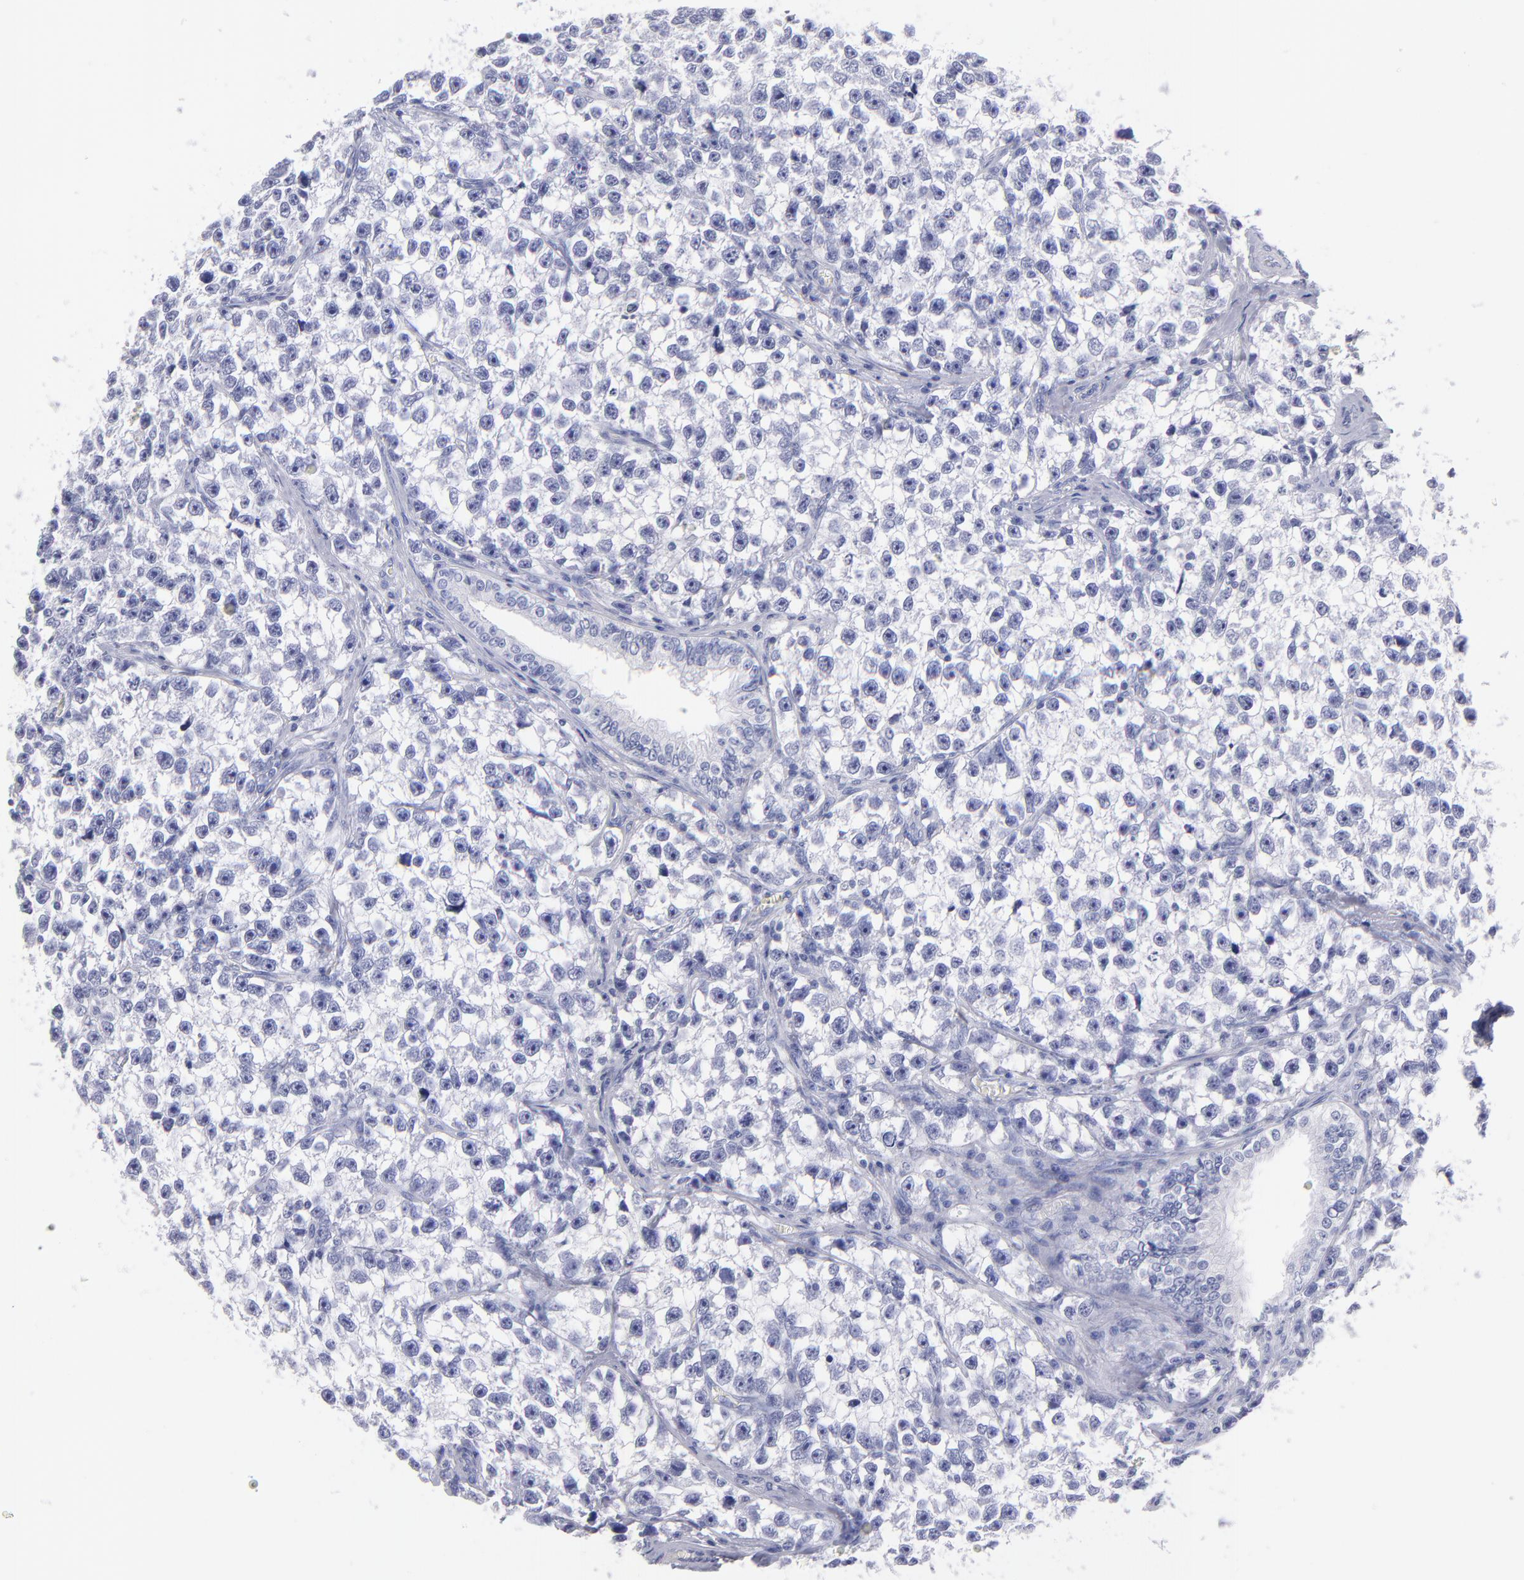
{"staining": {"intensity": "negative", "quantity": "none", "location": "none"}, "tissue": "testis cancer", "cell_type": "Tumor cells", "image_type": "cancer", "snomed": [{"axis": "morphology", "description": "Seminoma, NOS"}, {"axis": "morphology", "description": "Carcinoma, Embryonal, NOS"}, {"axis": "topography", "description": "Testis"}], "caption": "An image of human testis cancer is negative for staining in tumor cells.", "gene": "MB", "patient": {"sex": "male", "age": 30}}